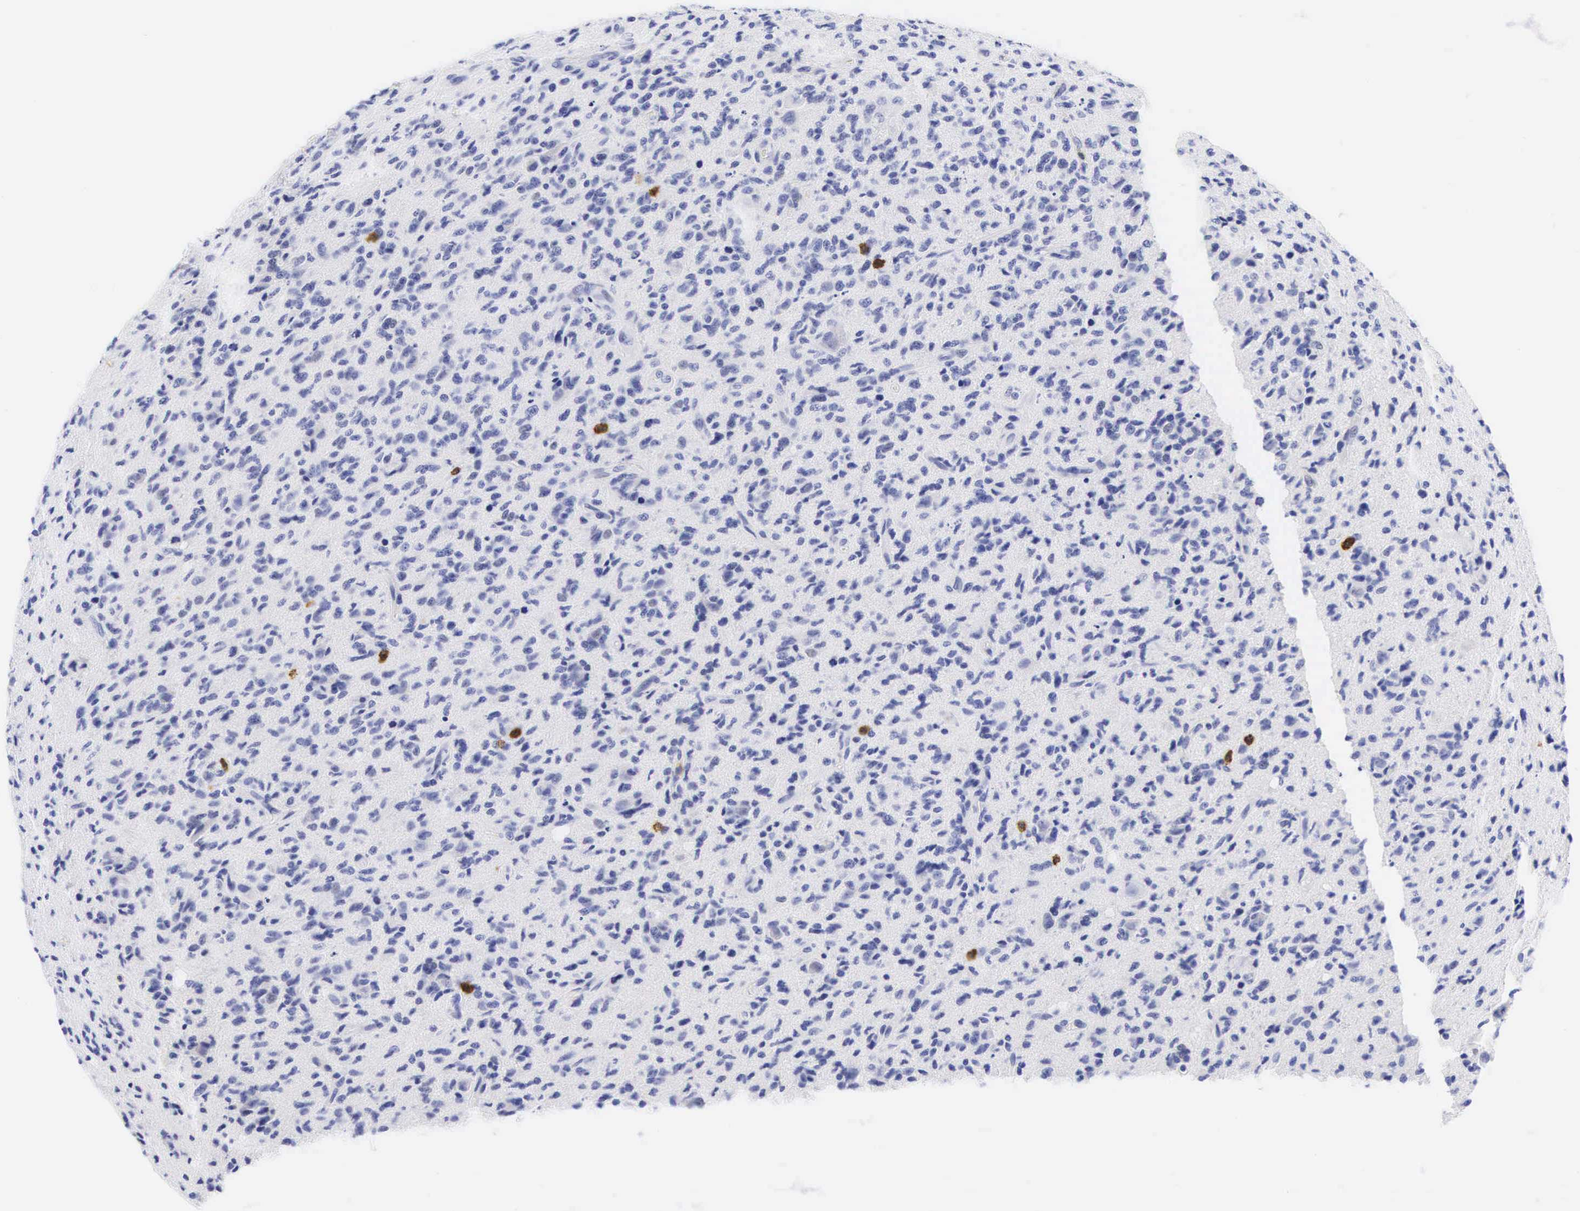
{"staining": {"intensity": "negative", "quantity": "none", "location": "none"}, "tissue": "glioma", "cell_type": "Tumor cells", "image_type": "cancer", "snomed": [{"axis": "morphology", "description": "Glioma, malignant, High grade"}, {"axis": "topography", "description": "Brain"}], "caption": "IHC image of neoplastic tissue: human glioma stained with DAB demonstrates no significant protein expression in tumor cells.", "gene": "CD8A", "patient": {"sex": "male", "age": 36}}